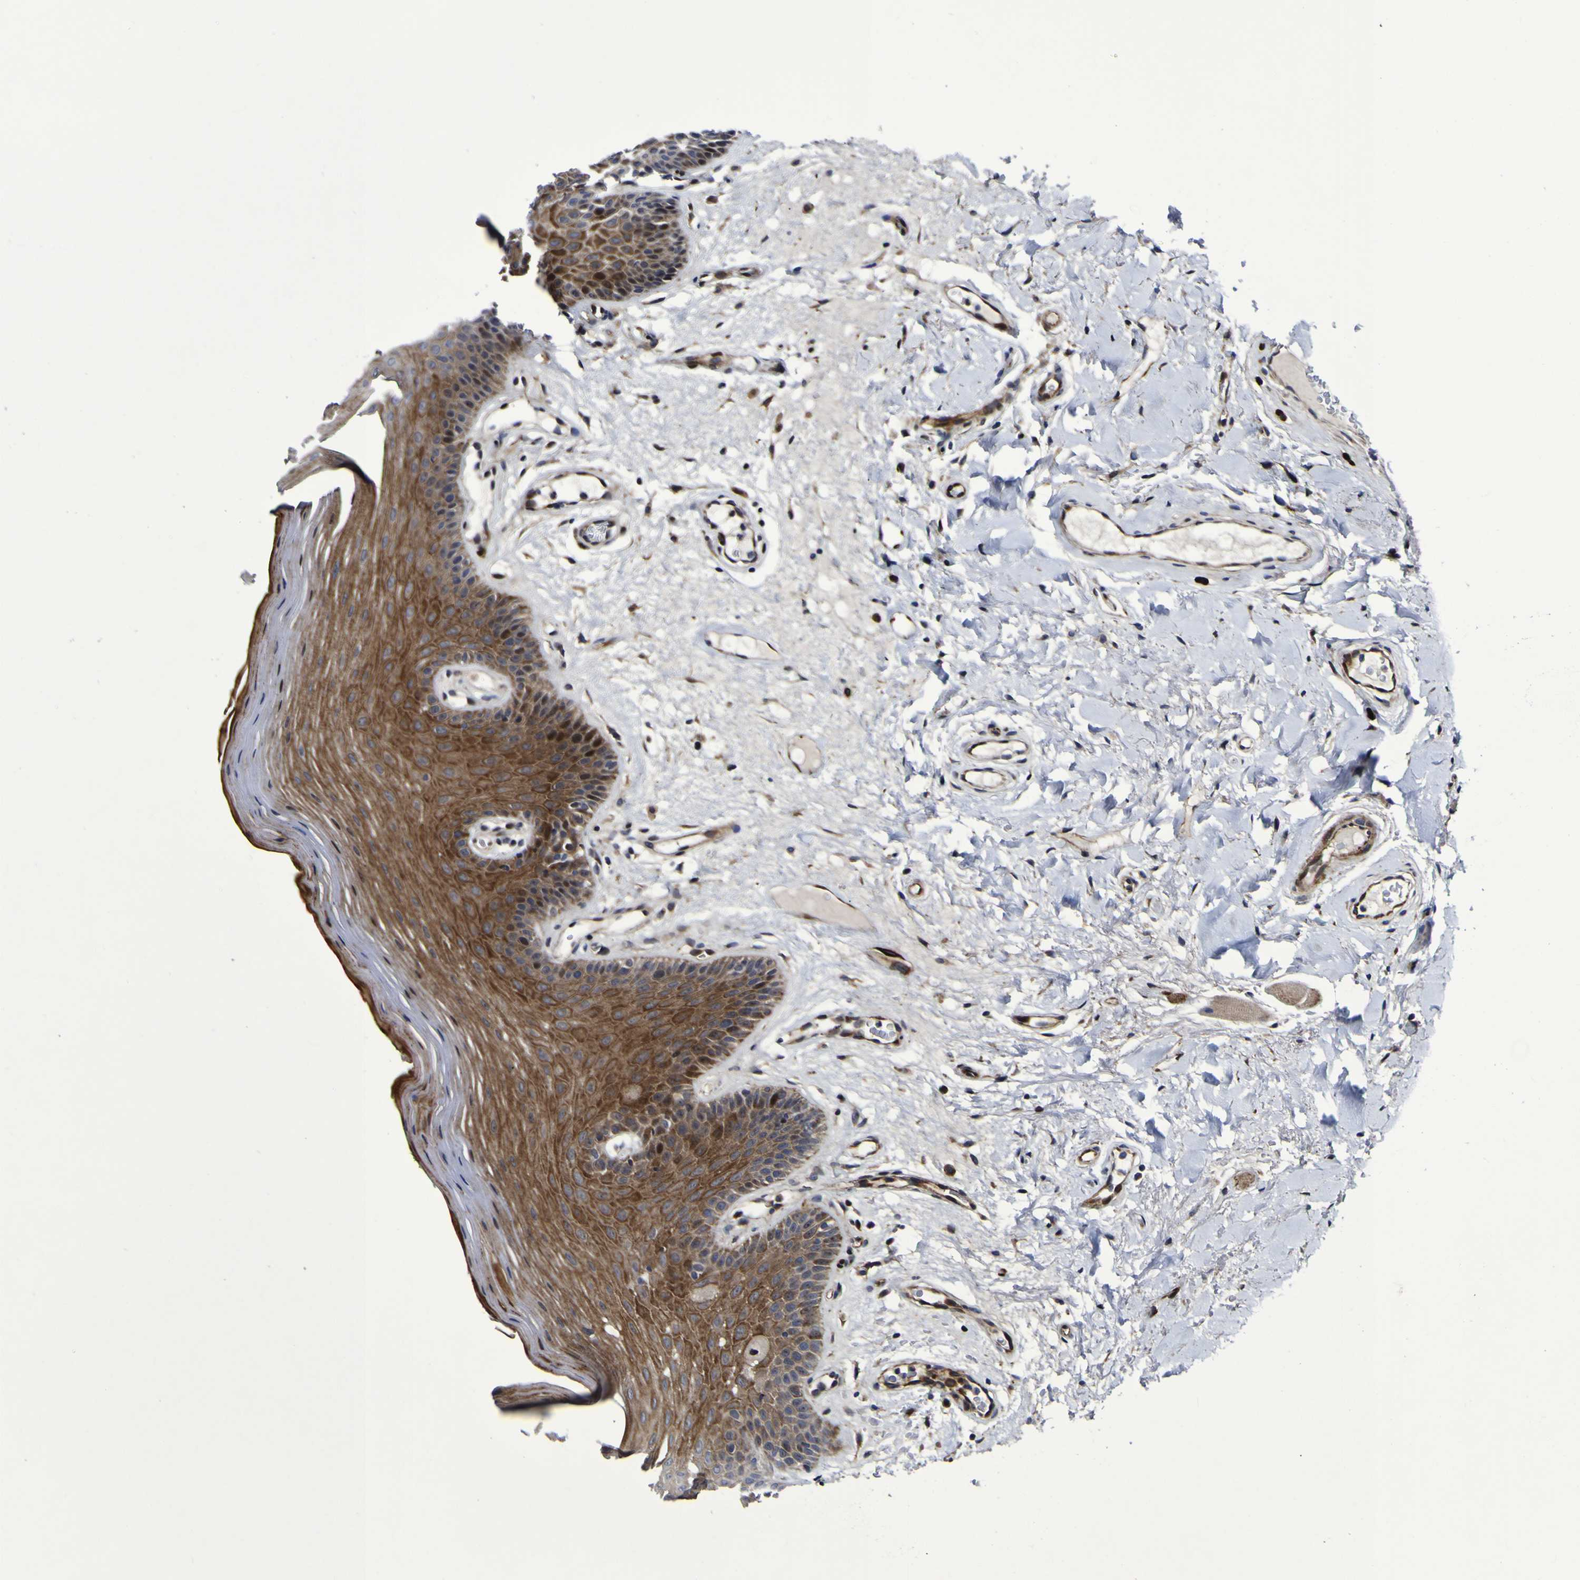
{"staining": {"intensity": "moderate", "quantity": ">75%", "location": "cytoplasmic/membranous,nuclear"}, "tissue": "oral mucosa", "cell_type": "Squamous epithelial cells", "image_type": "normal", "snomed": [{"axis": "morphology", "description": "Normal tissue, NOS"}, {"axis": "morphology", "description": "Squamous cell carcinoma, NOS"}, {"axis": "topography", "description": "Skeletal muscle"}, {"axis": "topography", "description": "Adipose tissue"}, {"axis": "topography", "description": "Vascular tissue"}, {"axis": "topography", "description": "Oral tissue"}, {"axis": "topography", "description": "Peripheral nerve tissue"}, {"axis": "topography", "description": "Head-Neck"}], "caption": "Oral mucosa stained with immunohistochemistry demonstrates moderate cytoplasmic/membranous,nuclear expression in approximately >75% of squamous epithelial cells. The staining is performed using DAB brown chromogen to label protein expression. The nuclei are counter-stained blue using hematoxylin.", "gene": "MGLL", "patient": {"sex": "male", "age": 71}}